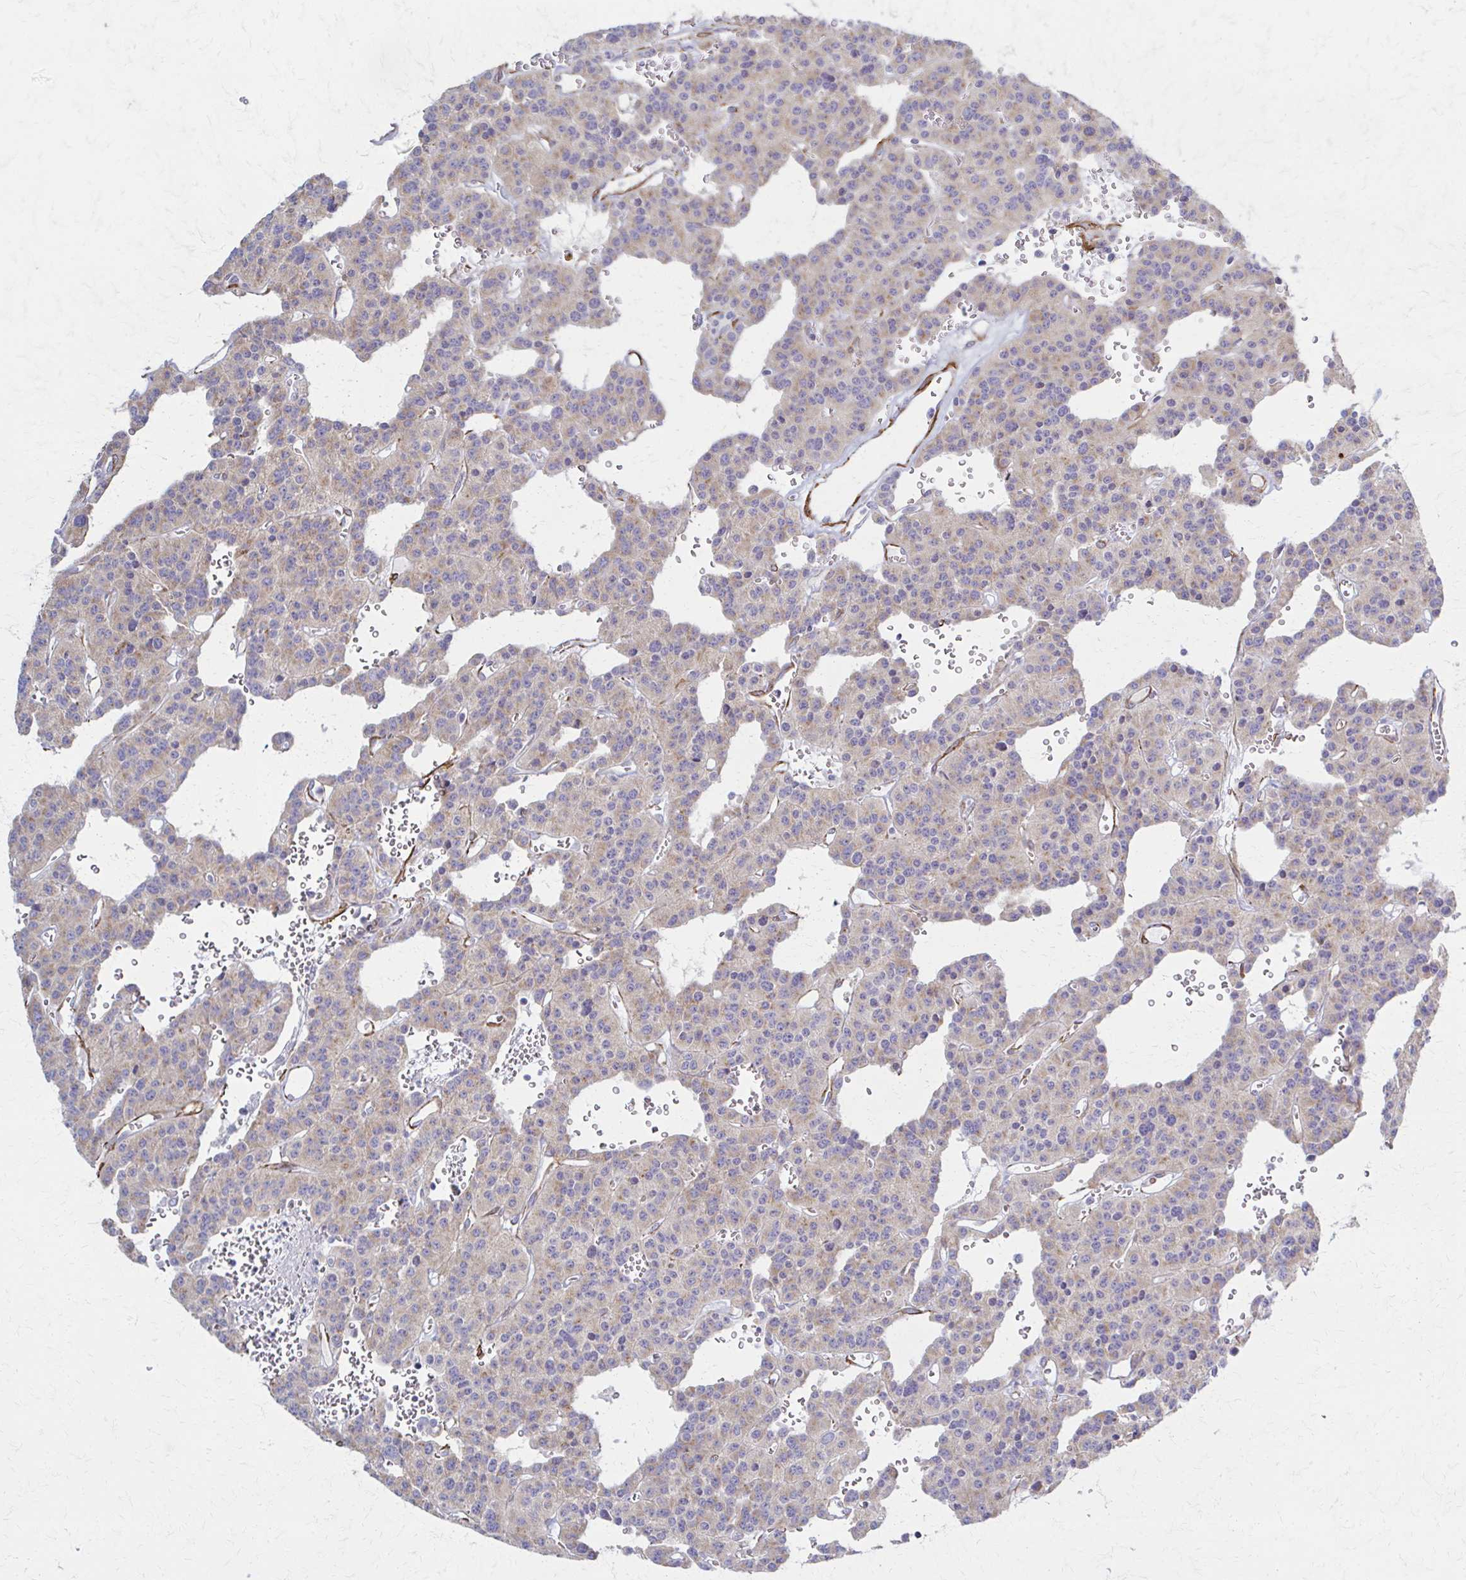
{"staining": {"intensity": "weak", "quantity": "<25%", "location": "cytoplasmic/membranous"}, "tissue": "carcinoid", "cell_type": "Tumor cells", "image_type": "cancer", "snomed": [{"axis": "morphology", "description": "Carcinoid, malignant, NOS"}, {"axis": "topography", "description": "Lung"}], "caption": "Carcinoid stained for a protein using immunohistochemistry reveals no expression tumor cells.", "gene": "TIMMDC1", "patient": {"sex": "female", "age": 71}}